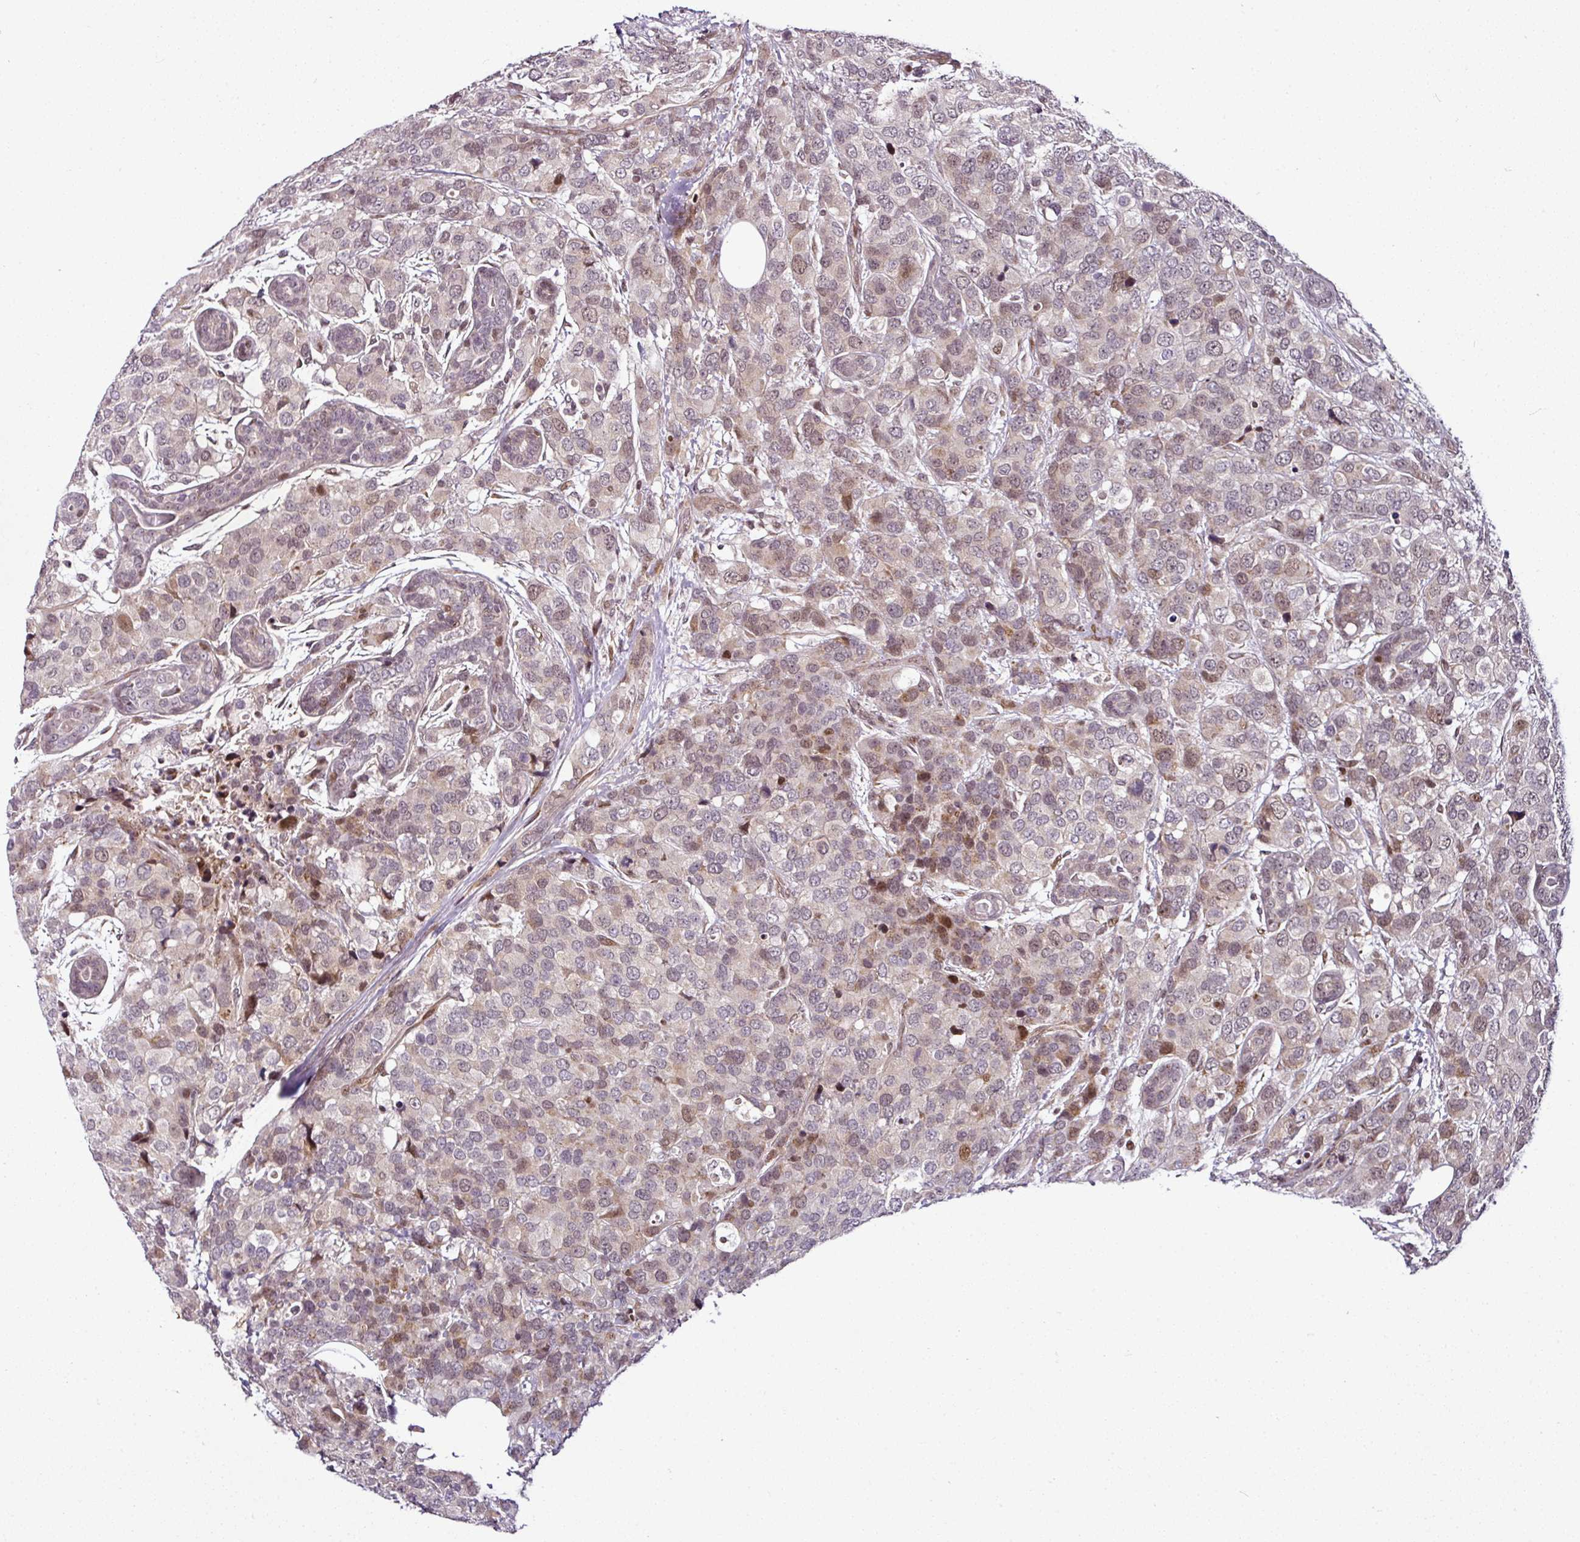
{"staining": {"intensity": "weak", "quantity": "25%-75%", "location": "cytoplasmic/membranous,nuclear"}, "tissue": "breast cancer", "cell_type": "Tumor cells", "image_type": "cancer", "snomed": [{"axis": "morphology", "description": "Lobular carcinoma"}, {"axis": "topography", "description": "Breast"}], "caption": "The photomicrograph shows immunohistochemical staining of lobular carcinoma (breast). There is weak cytoplasmic/membranous and nuclear expression is appreciated in about 25%-75% of tumor cells.", "gene": "COPRS", "patient": {"sex": "female", "age": 59}}